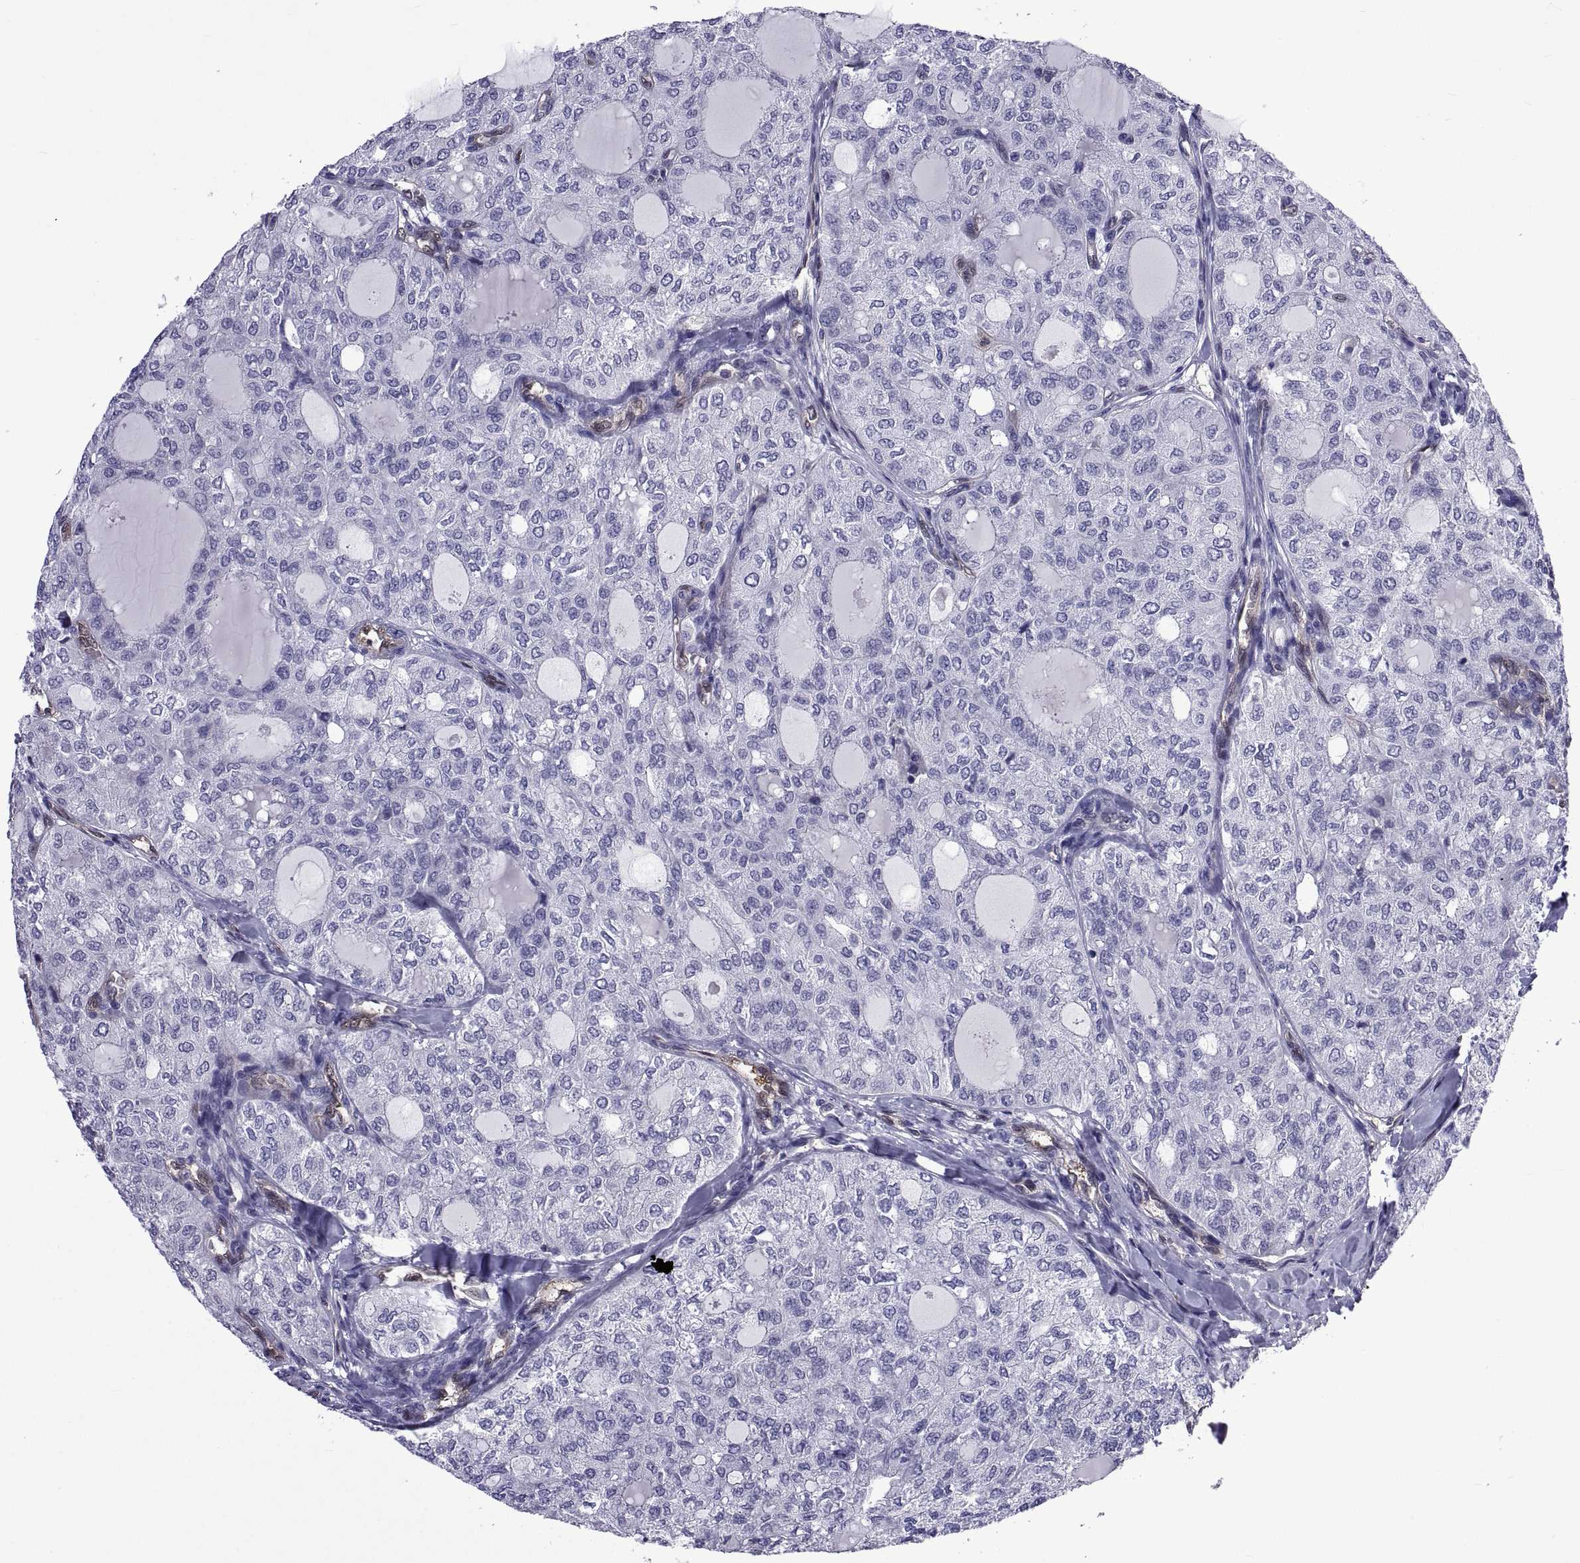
{"staining": {"intensity": "negative", "quantity": "none", "location": "none"}, "tissue": "thyroid cancer", "cell_type": "Tumor cells", "image_type": "cancer", "snomed": [{"axis": "morphology", "description": "Follicular adenoma carcinoma, NOS"}, {"axis": "topography", "description": "Thyroid gland"}], "caption": "Tumor cells are negative for brown protein staining in thyroid follicular adenoma carcinoma. (Immunohistochemistry (ihc), brightfield microscopy, high magnification).", "gene": "LCN9", "patient": {"sex": "male", "age": 75}}